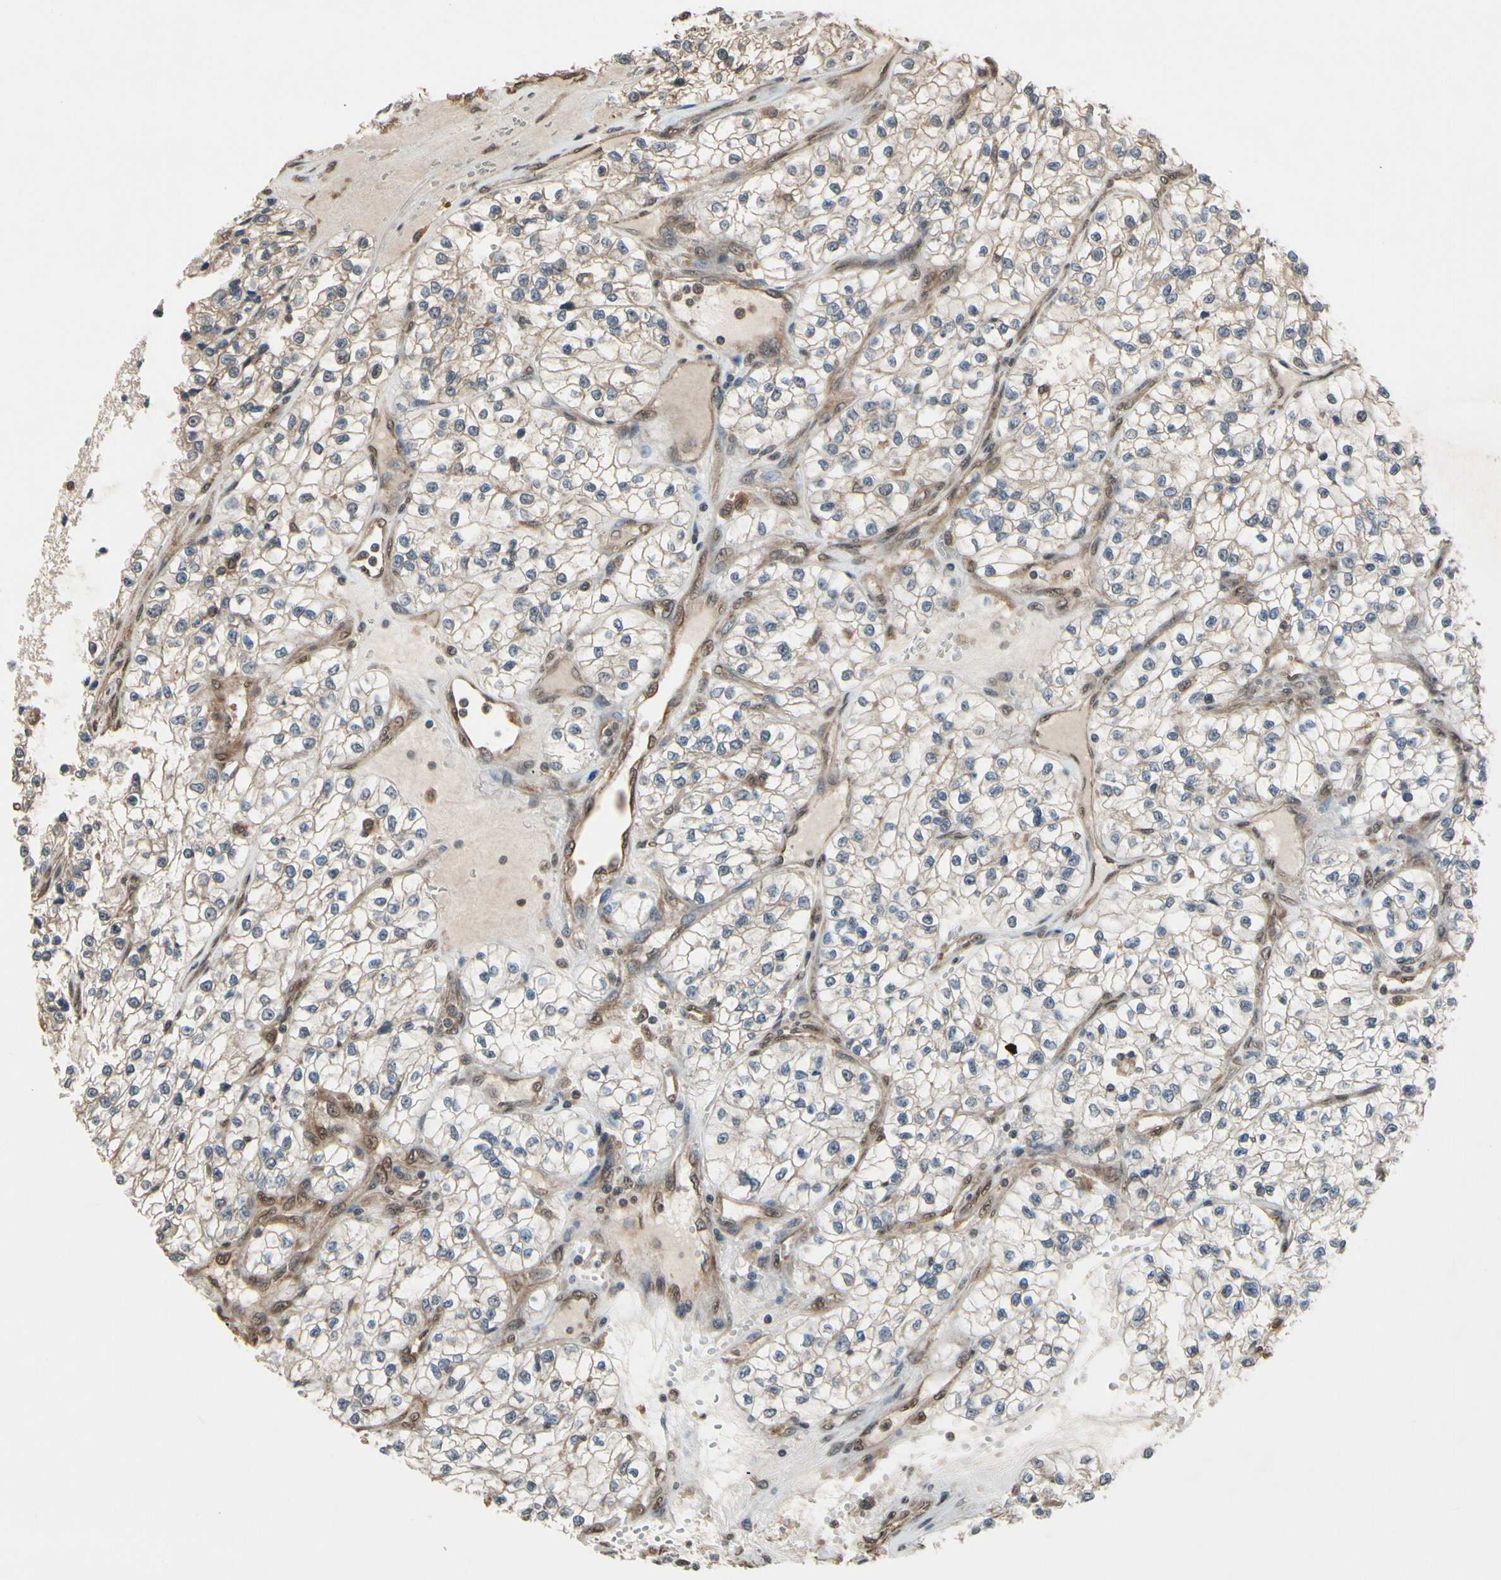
{"staining": {"intensity": "weak", "quantity": ">75%", "location": "cytoplasmic/membranous"}, "tissue": "renal cancer", "cell_type": "Tumor cells", "image_type": "cancer", "snomed": [{"axis": "morphology", "description": "Adenocarcinoma, NOS"}, {"axis": "topography", "description": "Kidney"}], "caption": "Immunohistochemistry (IHC) staining of renal adenocarcinoma, which exhibits low levels of weak cytoplasmic/membranous positivity in about >75% of tumor cells indicating weak cytoplasmic/membranous protein expression. The staining was performed using DAB (brown) for protein detection and nuclei were counterstained in hematoxylin (blue).", "gene": "PNPLA7", "patient": {"sex": "female", "age": 57}}